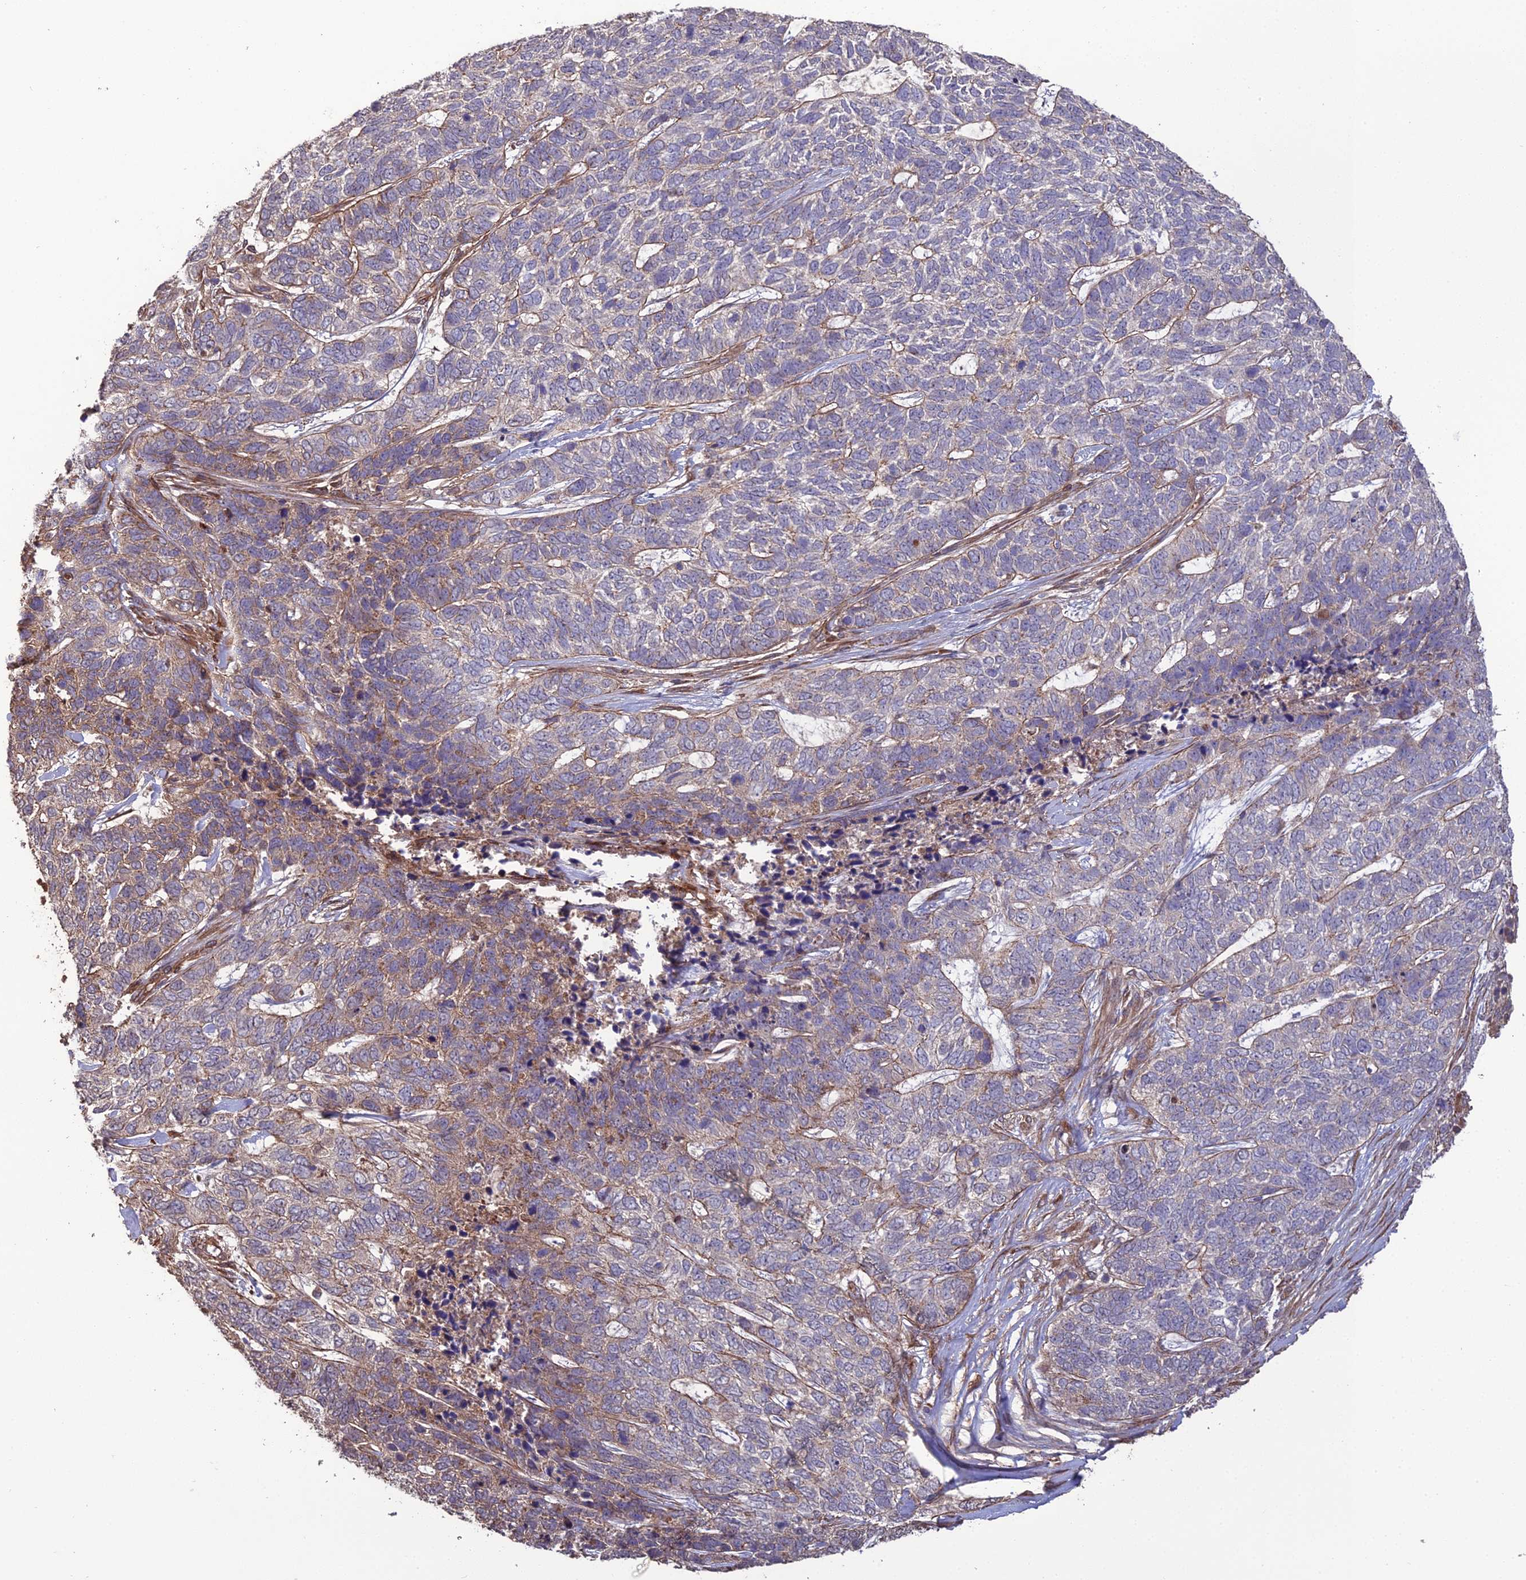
{"staining": {"intensity": "moderate", "quantity": "<25%", "location": "cytoplasmic/membranous"}, "tissue": "skin cancer", "cell_type": "Tumor cells", "image_type": "cancer", "snomed": [{"axis": "morphology", "description": "Basal cell carcinoma"}, {"axis": "topography", "description": "Skin"}], "caption": "IHC photomicrograph of skin cancer stained for a protein (brown), which reveals low levels of moderate cytoplasmic/membranous staining in about <25% of tumor cells.", "gene": "ATP6V0A2", "patient": {"sex": "female", "age": 65}}